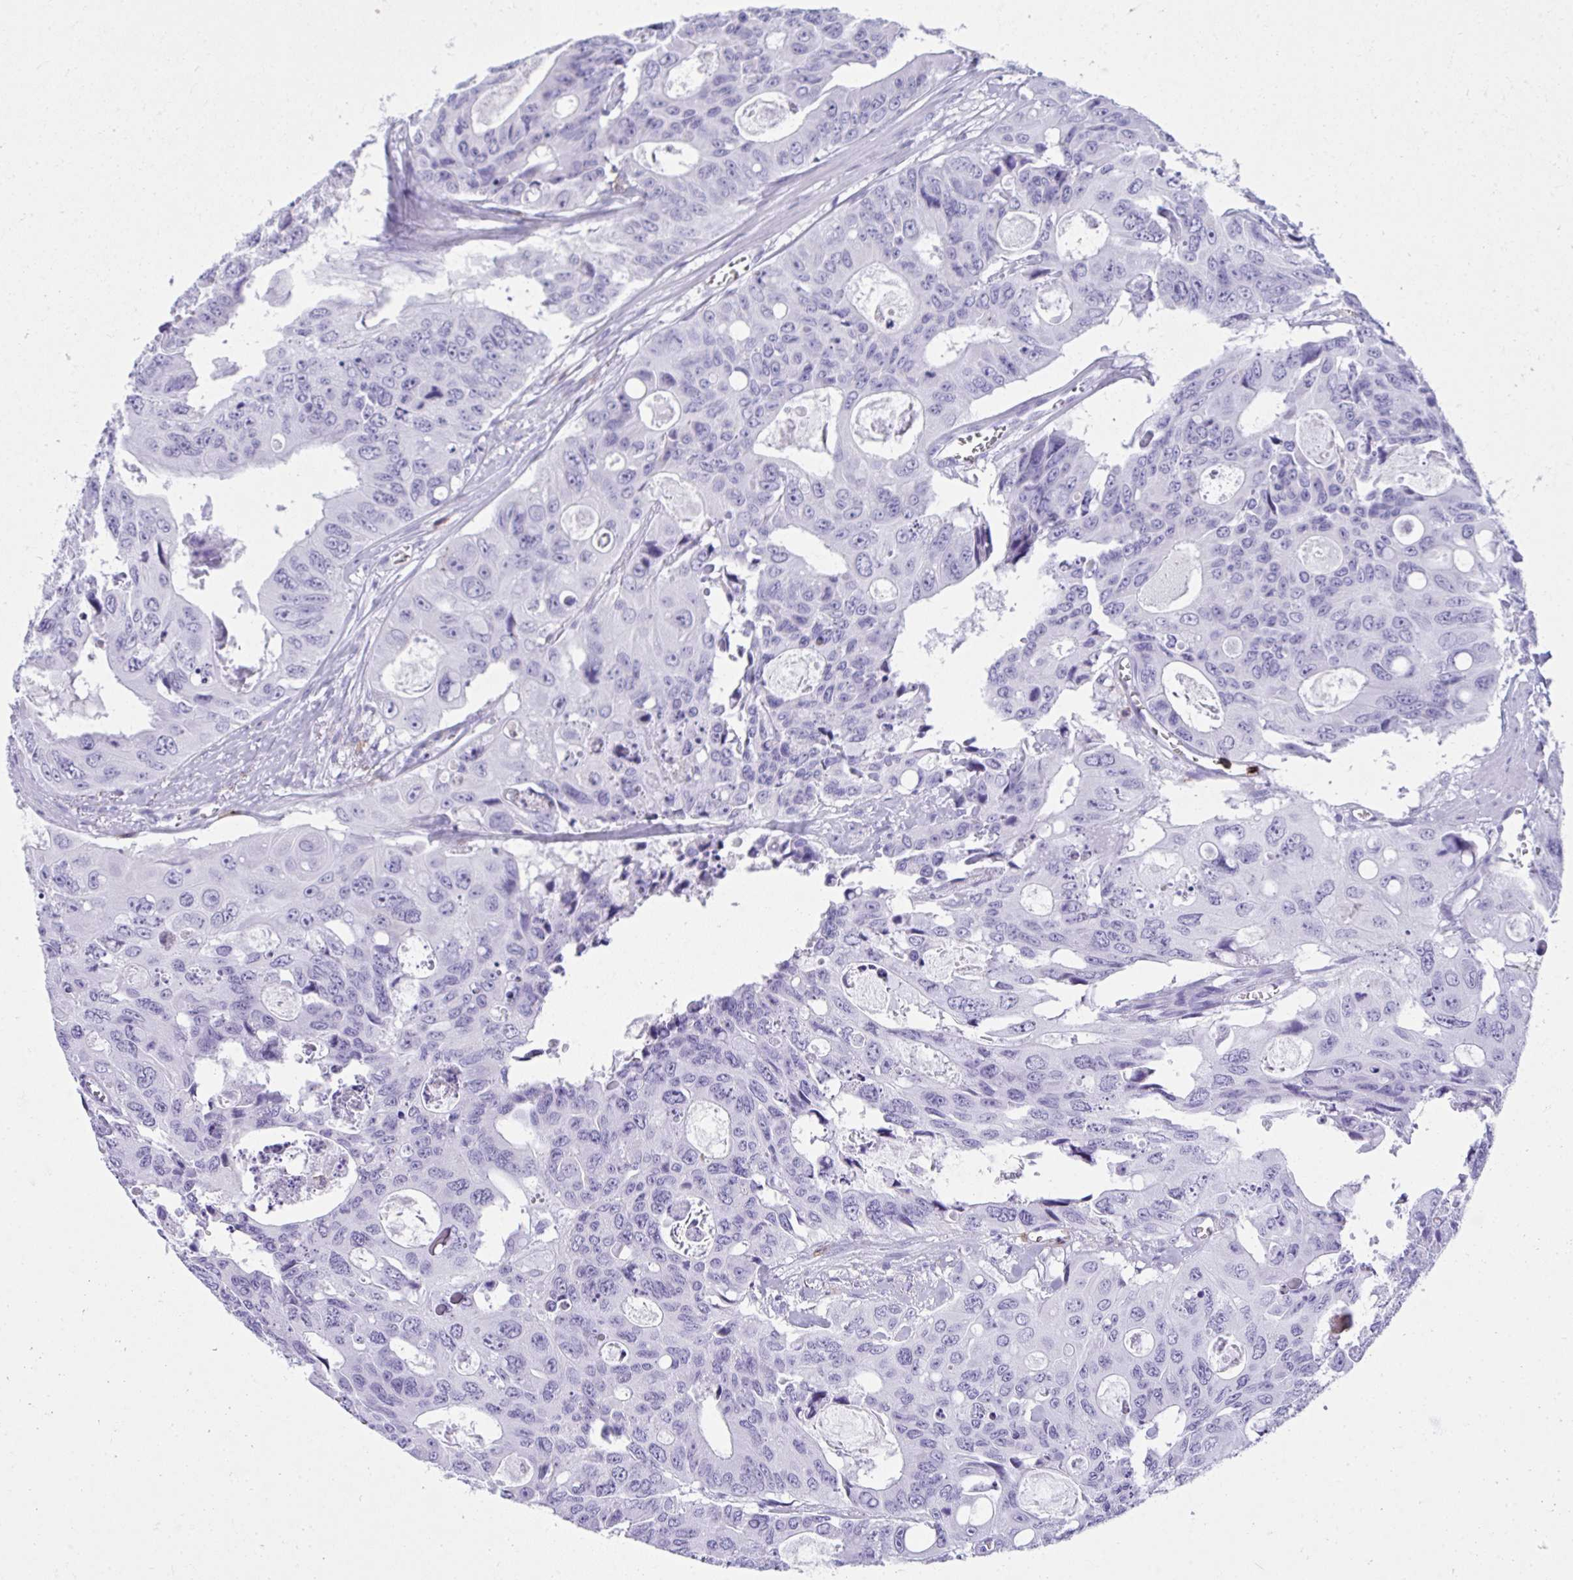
{"staining": {"intensity": "negative", "quantity": "none", "location": "none"}, "tissue": "colorectal cancer", "cell_type": "Tumor cells", "image_type": "cancer", "snomed": [{"axis": "morphology", "description": "Adenocarcinoma, NOS"}, {"axis": "topography", "description": "Rectum"}], "caption": "Image shows no protein positivity in tumor cells of adenocarcinoma (colorectal) tissue. Nuclei are stained in blue.", "gene": "SPN", "patient": {"sex": "male", "age": 76}}